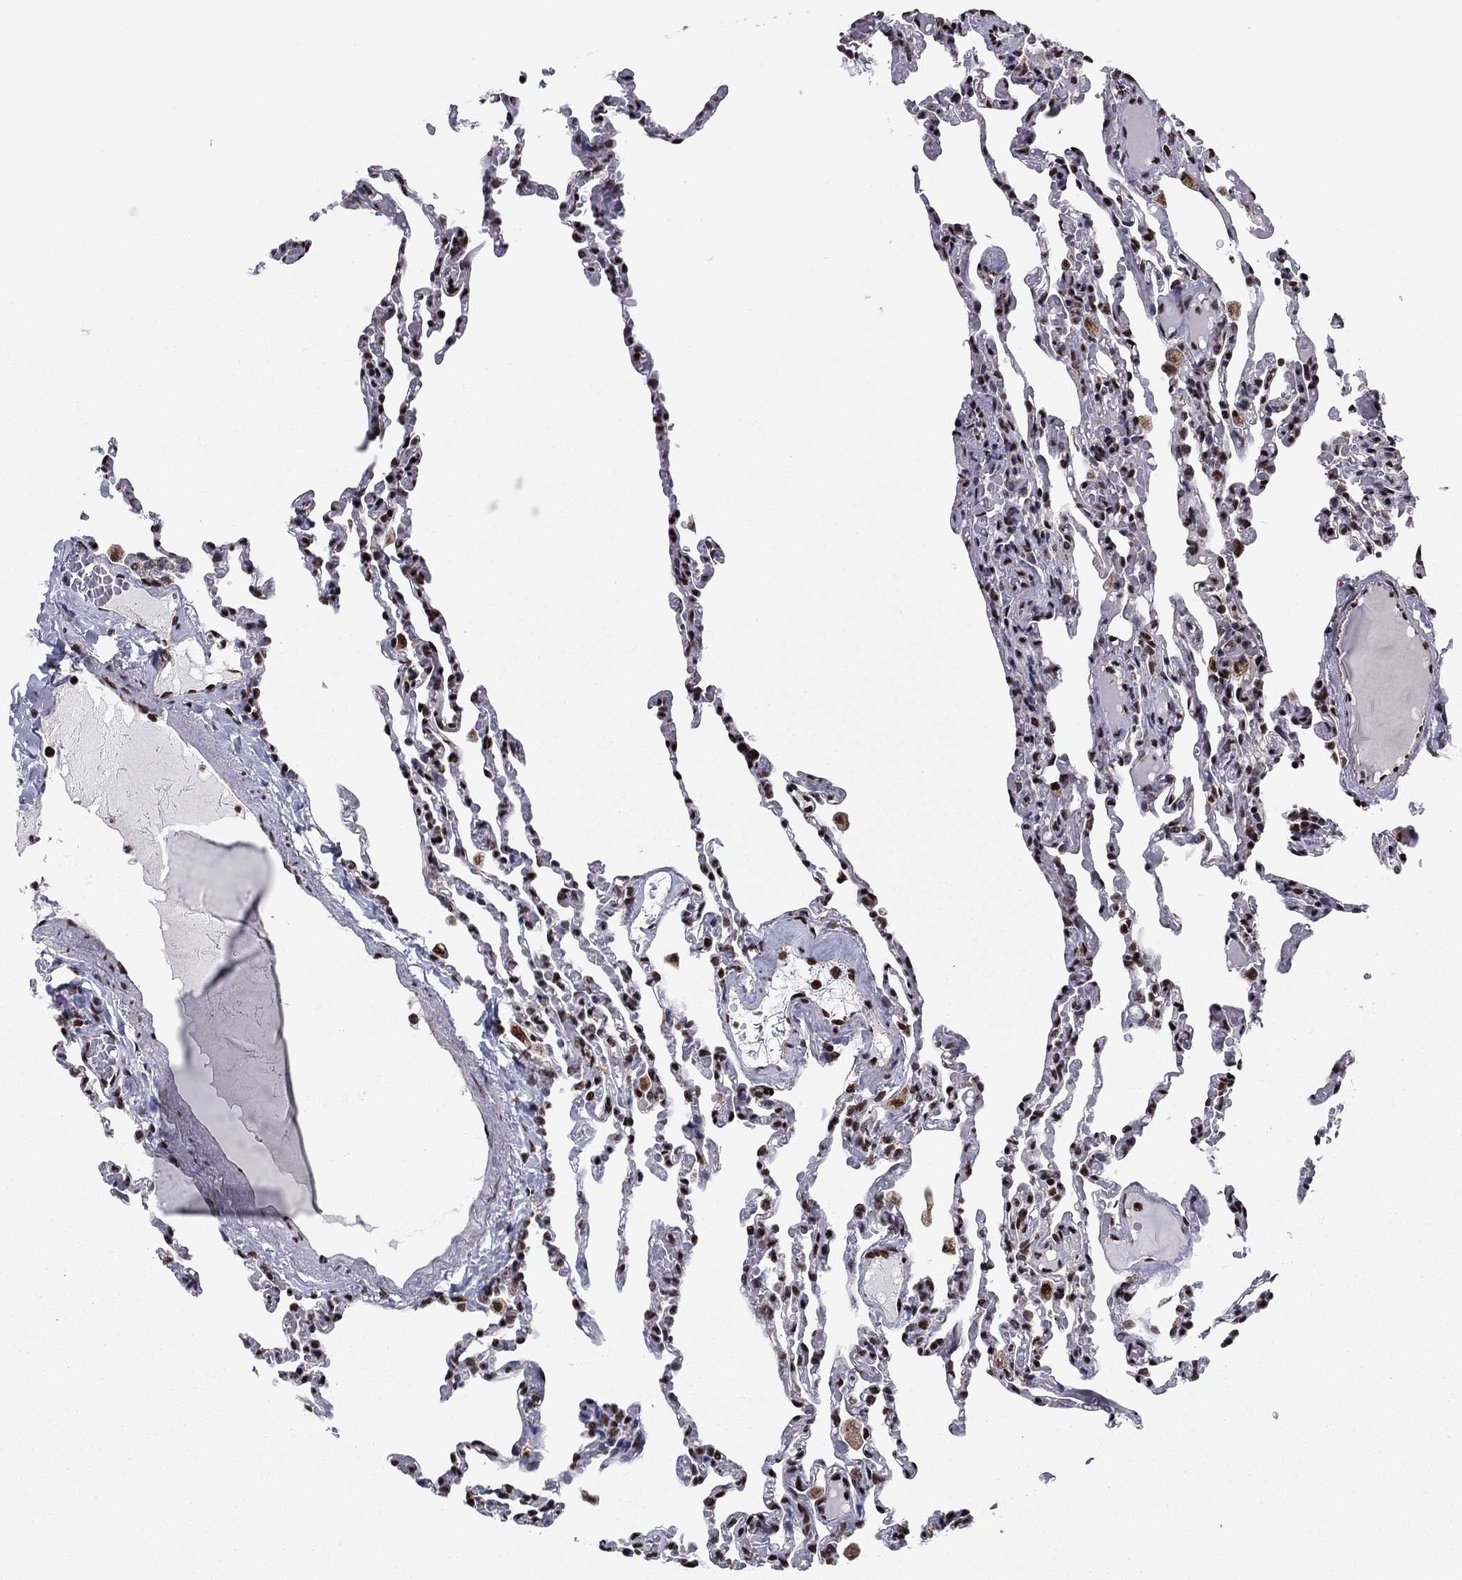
{"staining": {"intensity": "moderate", "quantity": "25%-75%", "location": "nuclear"}, "tissue": "lung", "cell_type": "Alveolar cells", "image_type": "normal", "snomed": [{"axis": "morphology", "description": "Normal tissue, NOS"}, {"axis": "topography", "description": "Lung"}], "caption": "Protein staining of normal lung shows moderate nuclear expression in approximately 25%-75% of alveolar cells.", "gene": "N4BP2", "patient": {"sex": "female", "age": 43}}